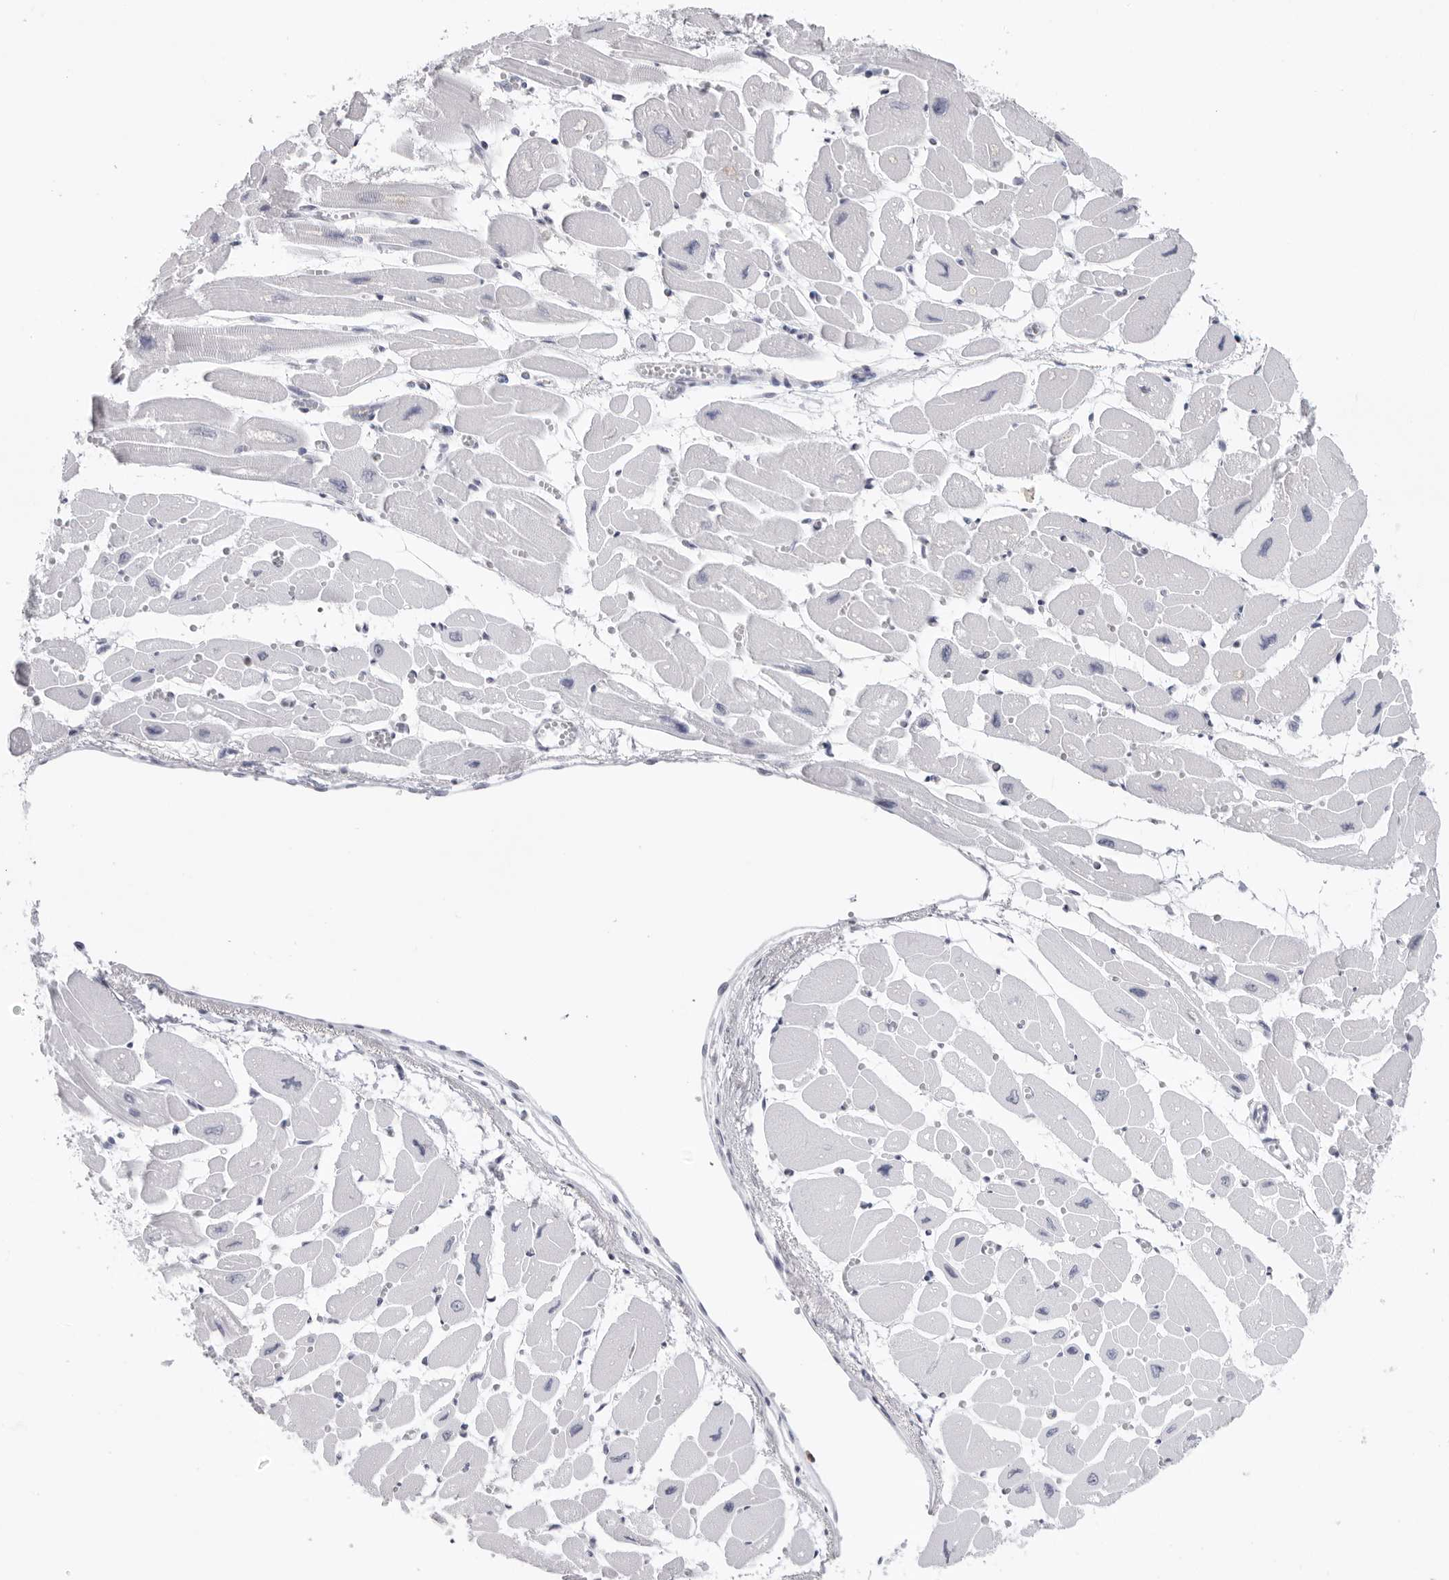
{"staining": {"intensity": "negative", "quantity": "none", "location": "none"}, "tissue": "heart muscle", "cell_type": "Cardiomyocytes", "image_type": "normal", "snomed": [{"axis": "morphology", "description": "Normal tissue, NOS"}, {"axis": "topography", "description": "Heart"}], "caption": "IHC photomicrograph of benign human heart muscle stained for a protein (brown), which shows no positivity in cardiomyocytes.", "gene": "FMNL1", "patient": {"sex": "female", "age": 54}}